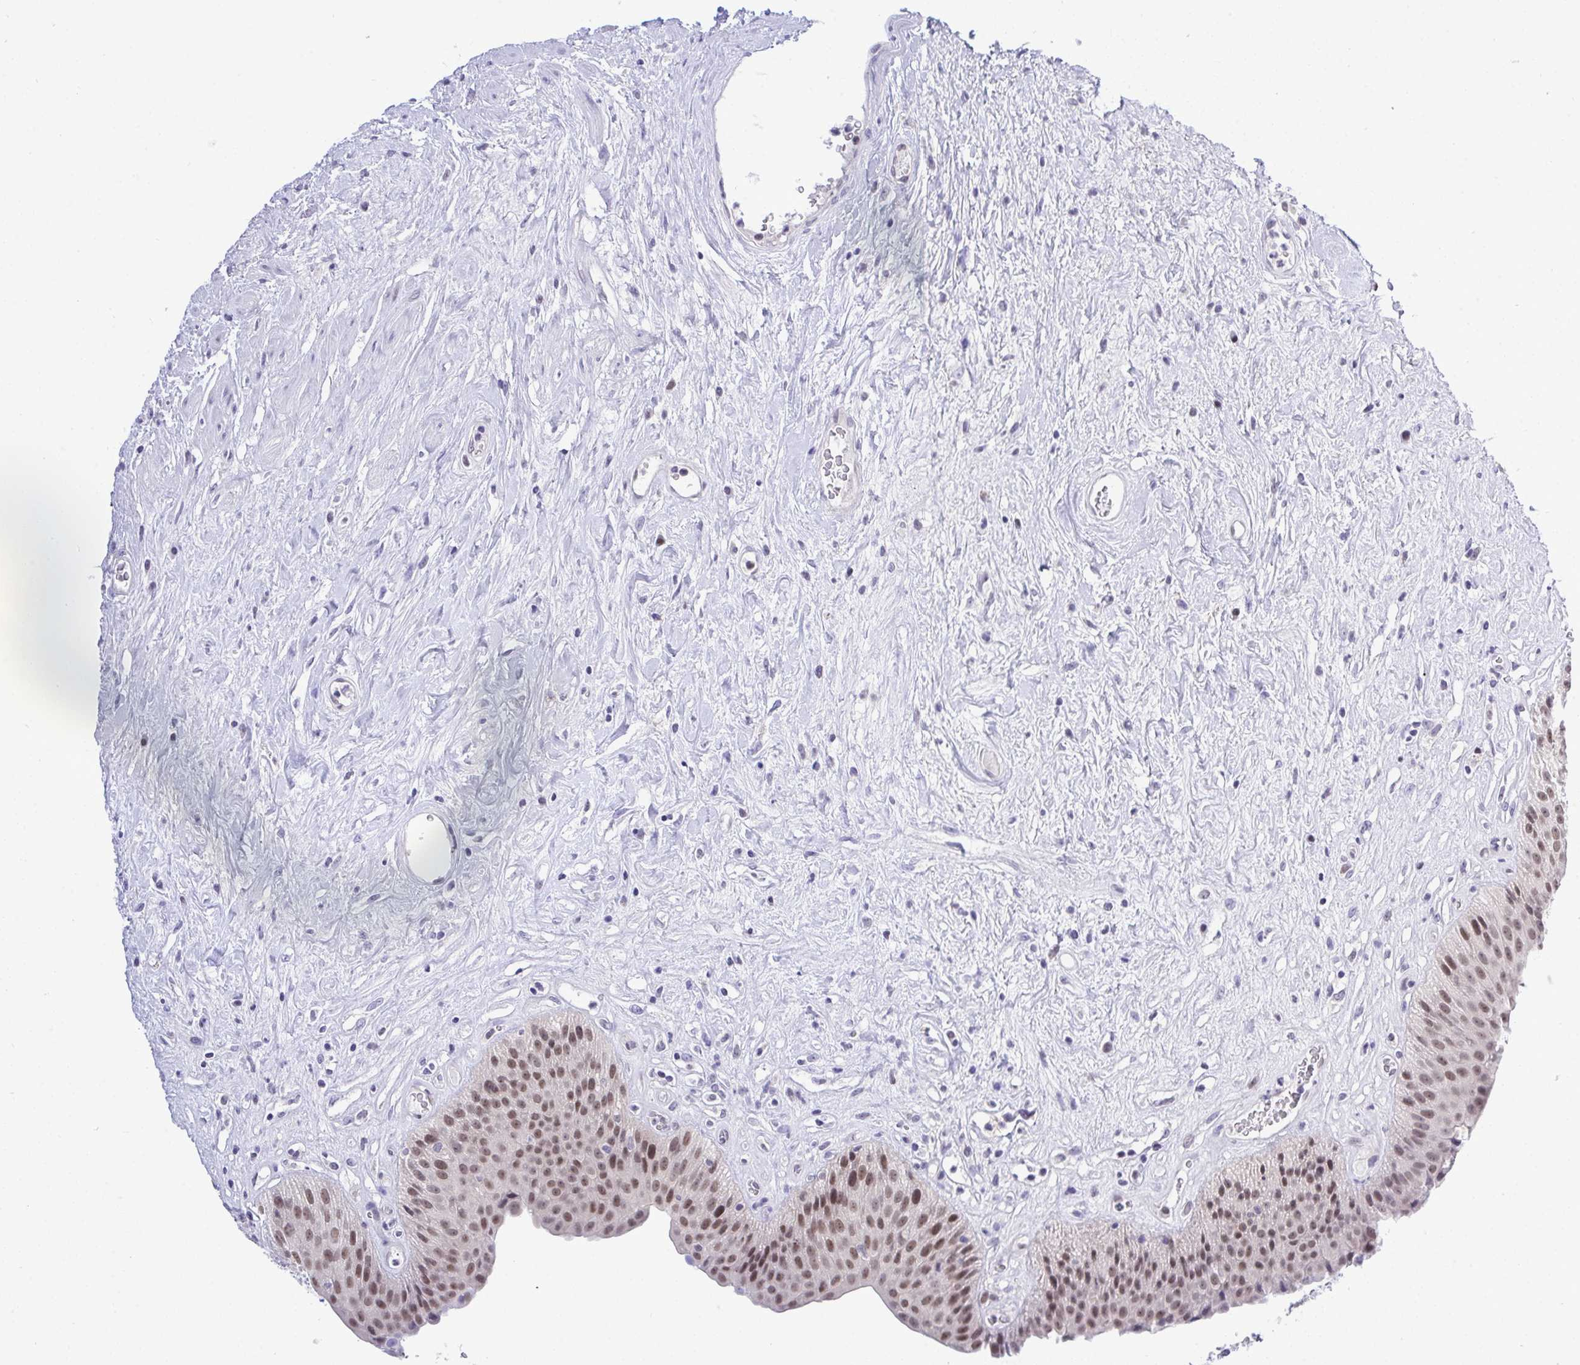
{"staining": {"intensity": "moderate", "quantity": "25%-75%", "location": "nuclear"}, "tissue": "urinary bladder", "cell_type": "Urothelial cells", "image_type": "normal", "snomed": [{"axis": "morphology", "description": "Normal tissue, NOS"}, {"axis": "topography", "description": "Urinary bladder"}], "caption": "Protein staining demonstrates moderate nuclear expression in about 25%-75% of urothelial cells in unremarkable urinary bladder. (Brightfield microscopy of DAB IHC at high magnification).", "gene": "THOP1", "patient": {"sex": "female", "age": 56}}